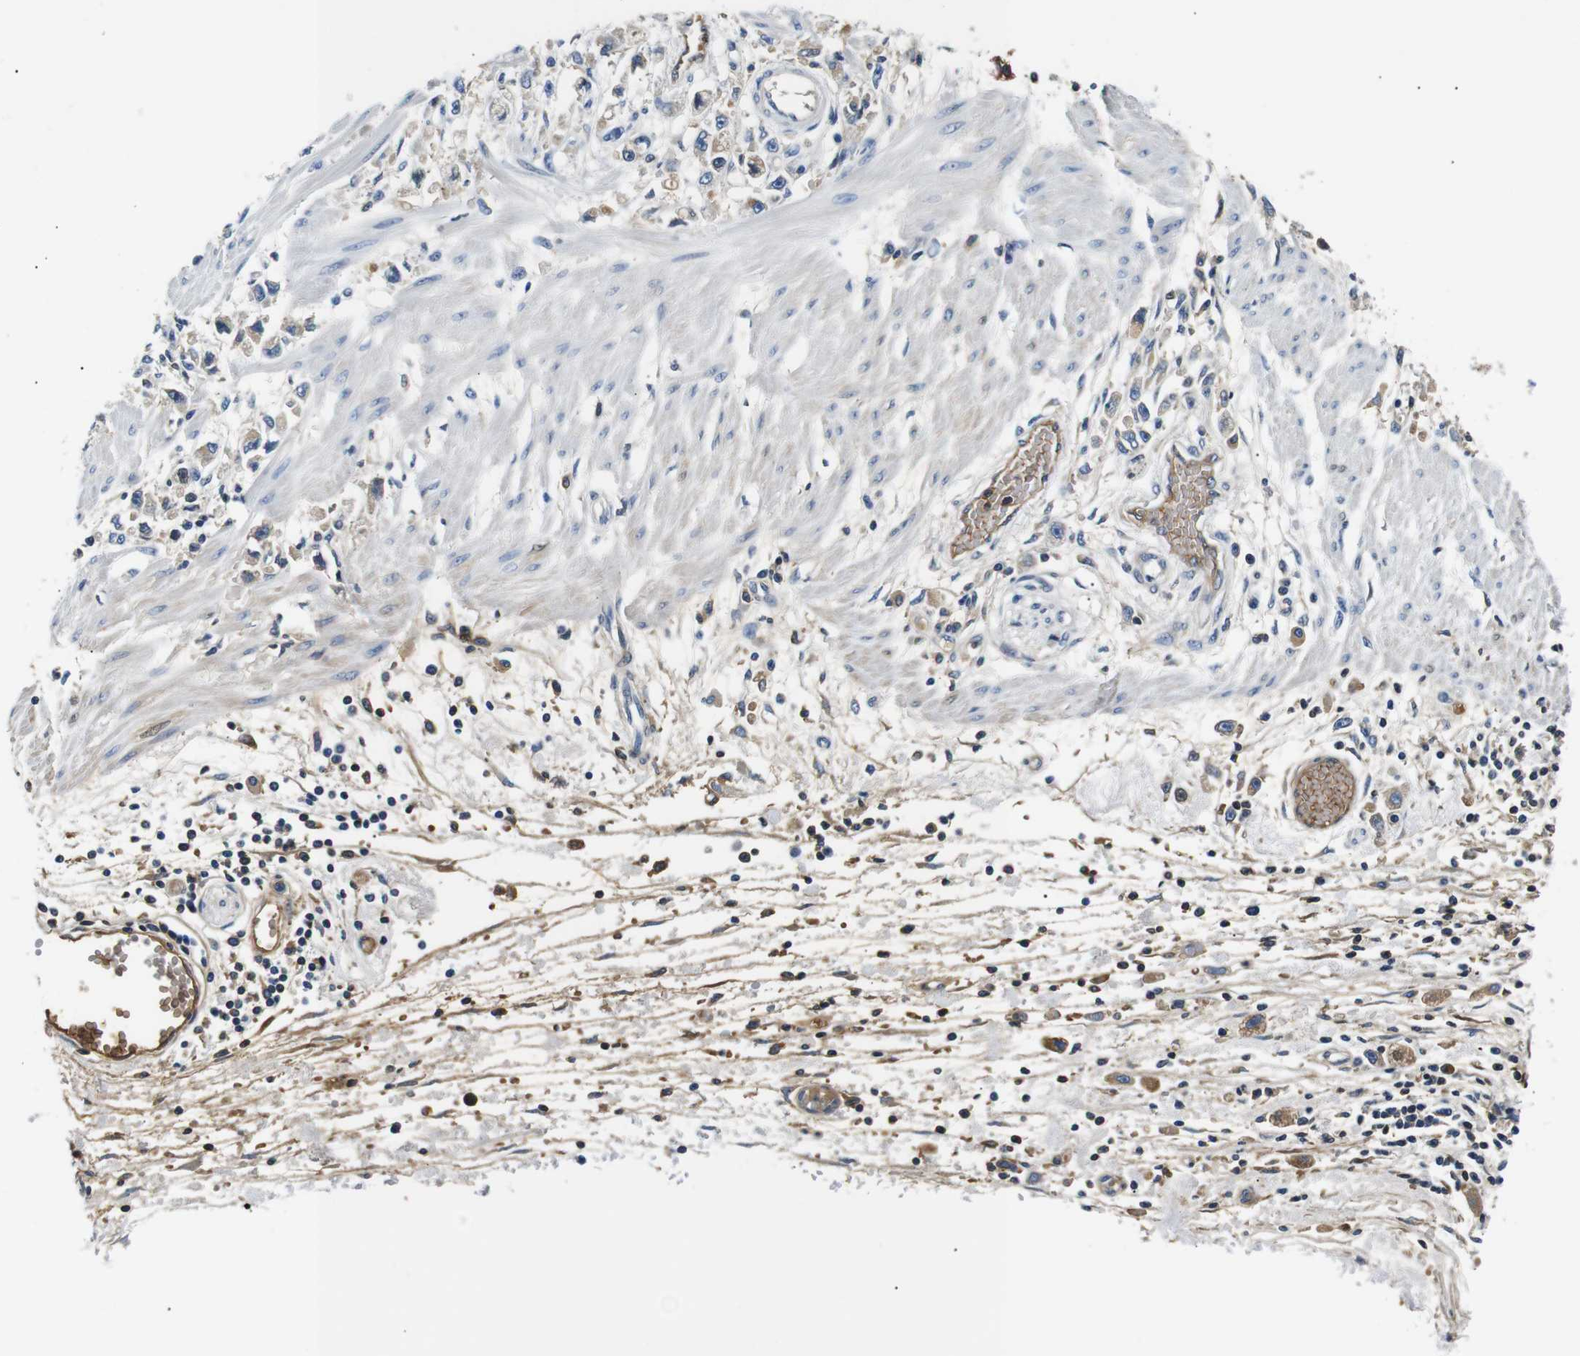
{"staining": {"intensity": "weak", "quantity": "<25%", "location": "cytoplasmic/membranous"}, "tissue": "stomach cancer", "cell_type": "Tumor cells", "image_type": "cancer", "snomed": [{"axis": "morphology", "description": "Adenocarcinoma, NOS"}, {"axis": "topography", "description": "Stomach"}], "caption": "This photomicrograph is of adenocarcinoma (stomach) stained with immunohistochemistry to label a protein in brown with the nuclei are counter-stained blue. There is no staining in tumor cells. The staining is performed using DAB (3,3'-diaminobenzidine) brown chromogen with nuclei counter-stained in using hematoxylin.", "gene": "LHCGR", "patient": {"sex": "female", "age": 59}}